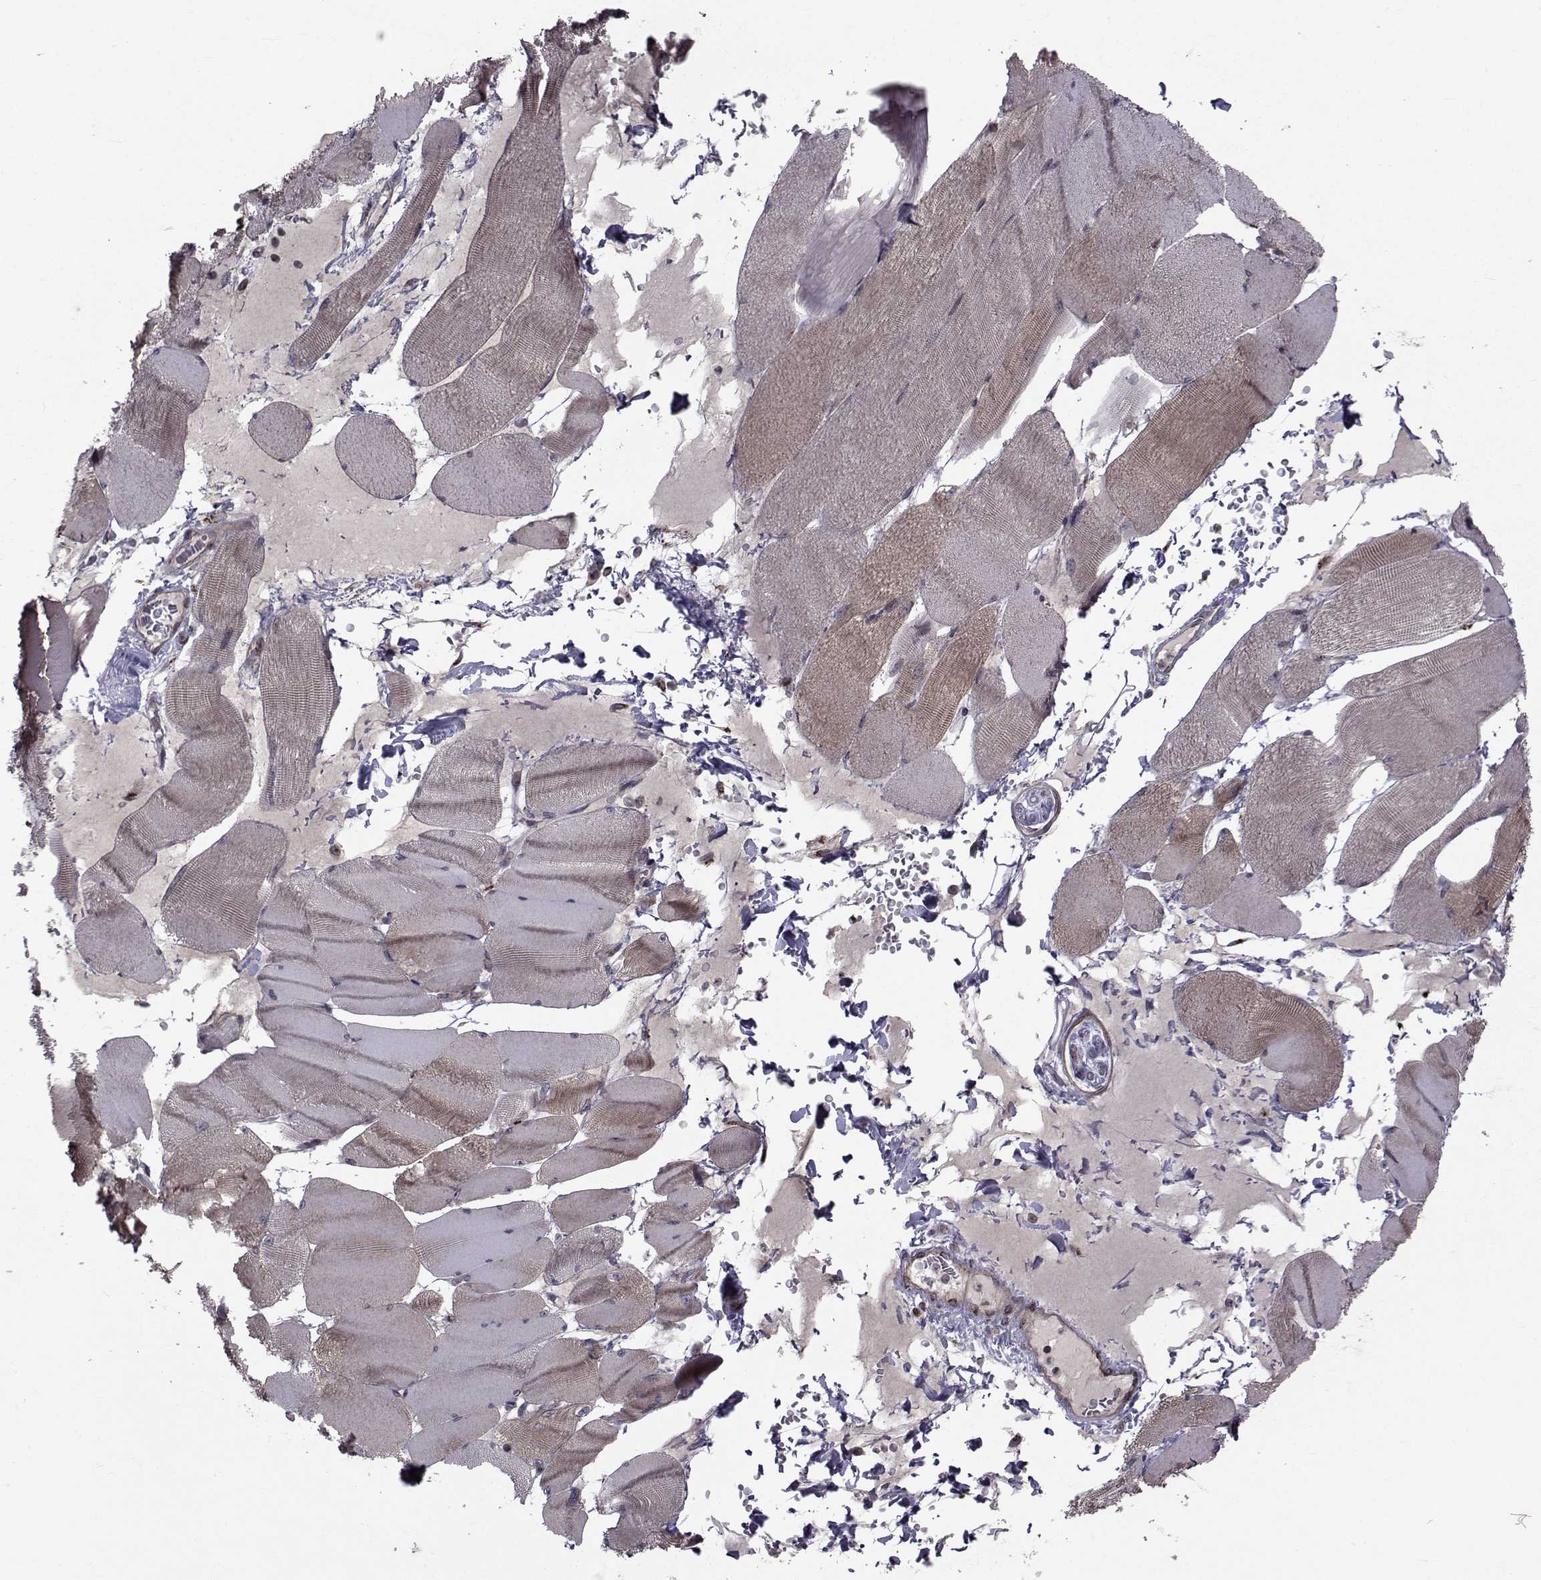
{"staining": {"intensity": "weak", "quantity": "25%-75%", "location": "cytoplasmic/membranous"}, "tissue": "skeletal muscle", "cell_type": "Myocytes", "image_type": "normal", "snomed": [{"axis": "morphology", "description": "Normal tissue, NOS"}, {"axis": "topography", "description": "Skeletal muscle"}], "caption": "This image shows immunohistochemistry (IHC) staining of unremarkable human skeletal muscle, with low weak cytoplasmic/membranous expression in about 25%-75% of myocytes.", "gene": "ATP6V1C2", "patient": {"sex": "male", "age": 56}}